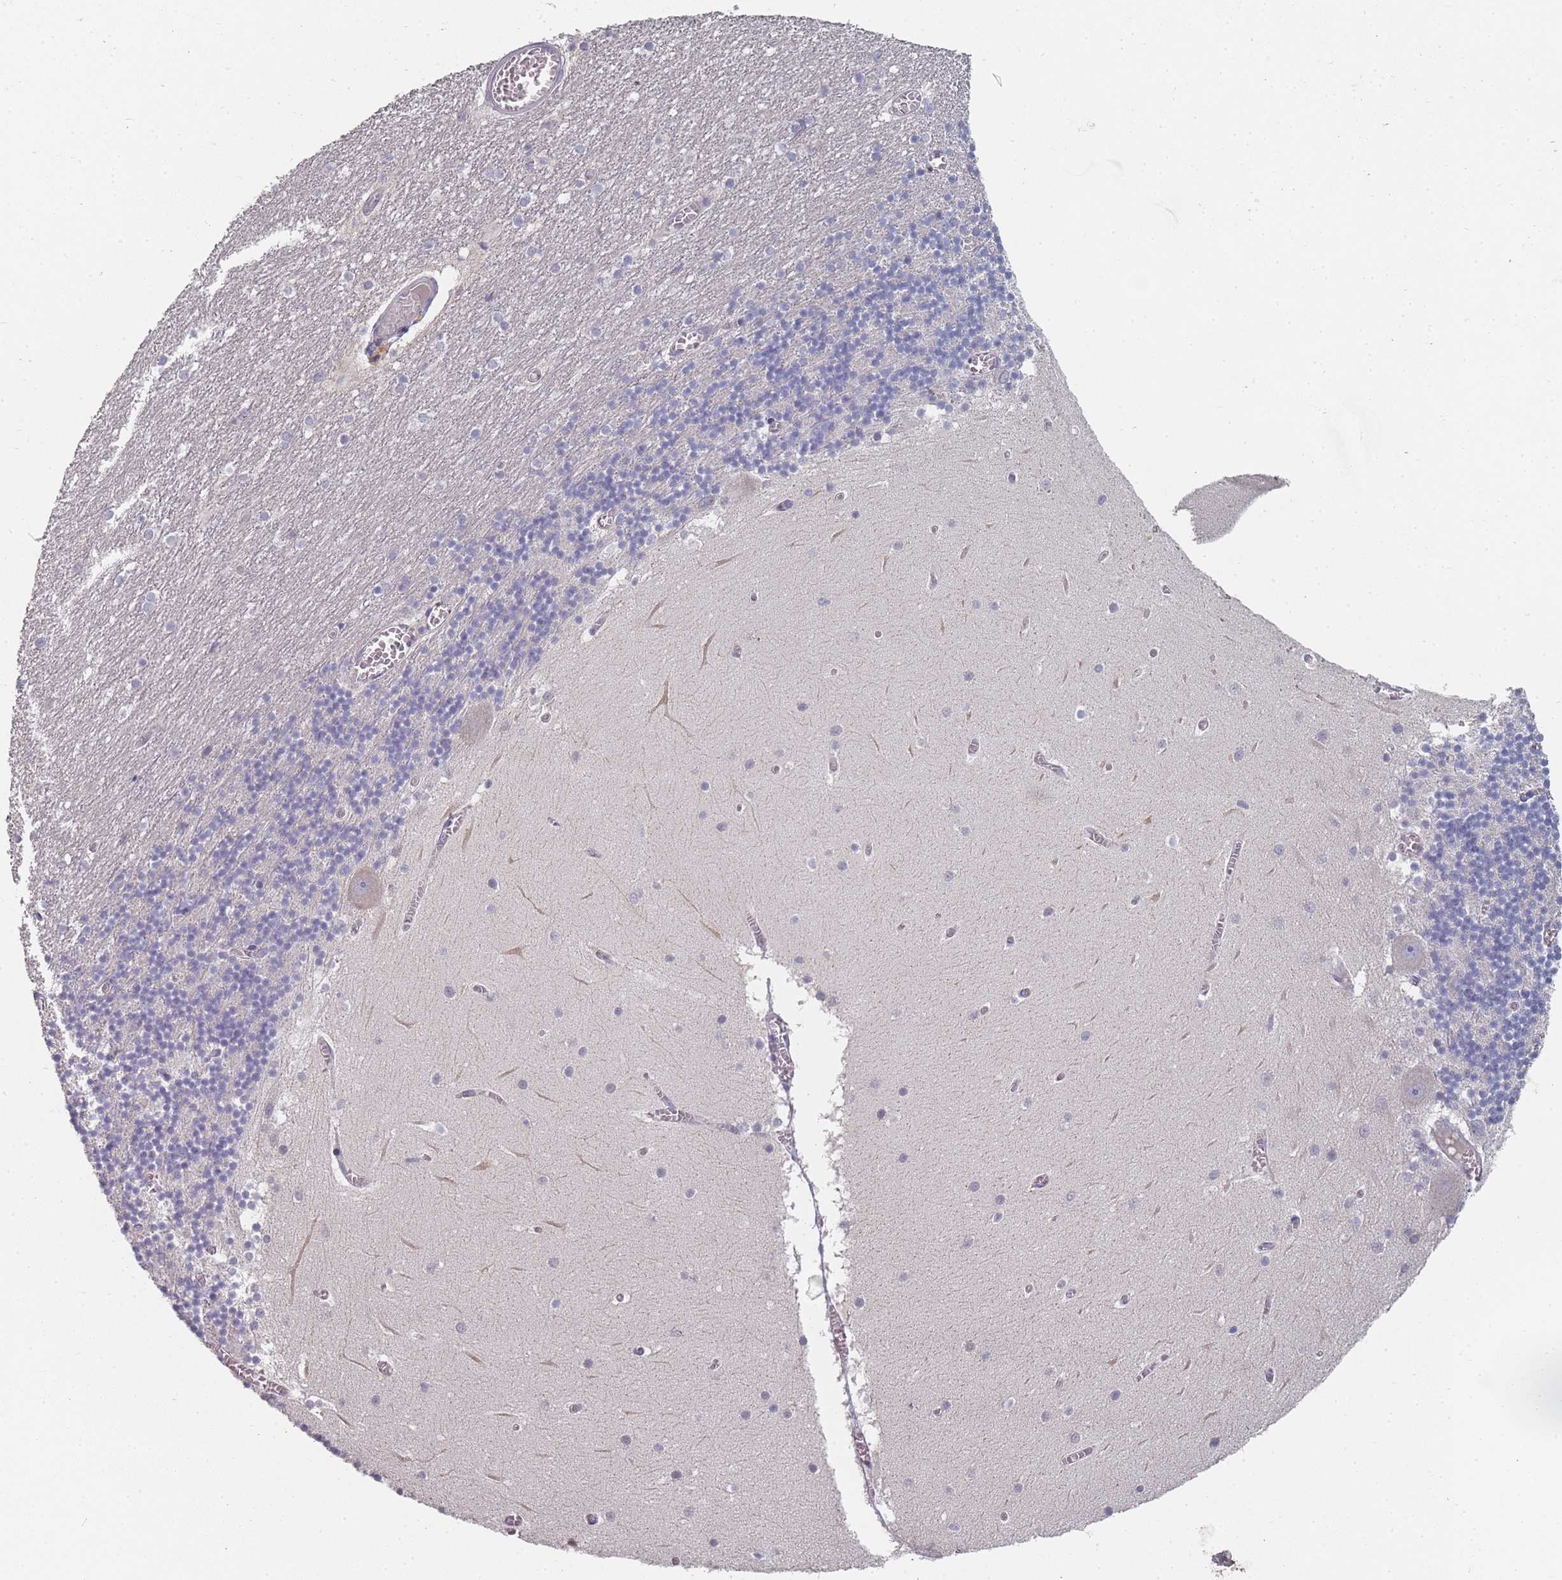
{"staining": {"intensity": "negative", "quantity": "none", "location": "none"}, "tissue": "cerebellum", "cell_type": "Cells in granular layer", "image_type": "normal", "snomed": [{"axis": "morphology", "description": "Normal tissue, NOS"}, {"axis": "topography", "description": "Cerebellum"}], "caption": "Immunohistochemistry micrograph of benign human cerebellum stained for a protein (brown), which displays no staining in cells in granular layer.", "gene": "SLC35E4", "patient": {"sex": "female", "age": 28}}